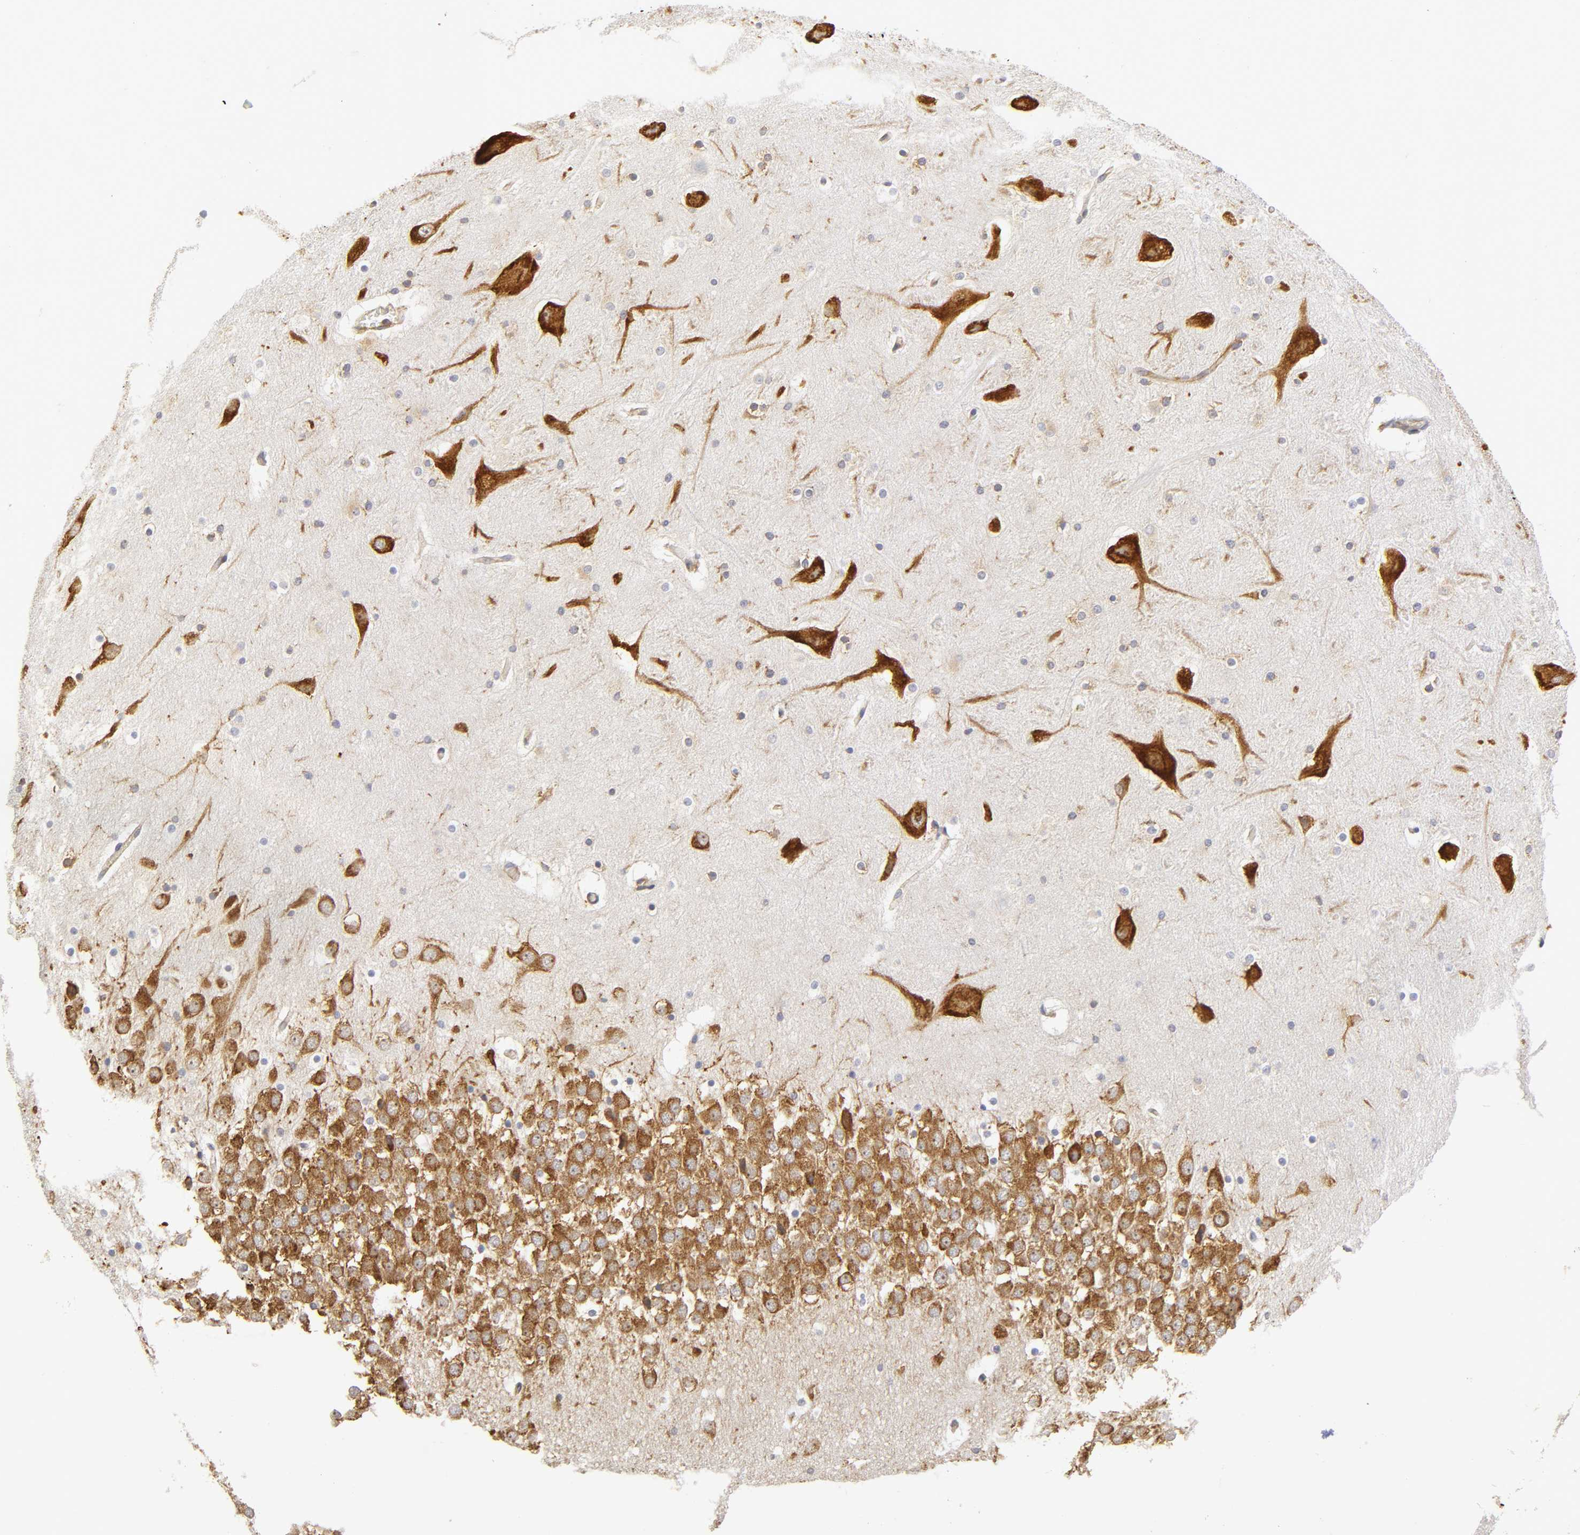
{"staining": {"intensity": "moderate", "quantity": "25%-75%", "location": "cytoplasmic/membranous"}, "tissue": "hippocampus", "cell_type": "Glial cells", "image_type": "normal", "snomed": [{"axis": "morphology", "description": "Normal tissue, NOS"}, {"axis": "topography", "description": "Hippocampus"}], "caption": "Hippocampus stained with IHC shows moderate cytoplasmic/membranous expression in about 25%-75% of glial cells.", "gene": "RPL14", "patient": {"sex": "male", "age": 45}}